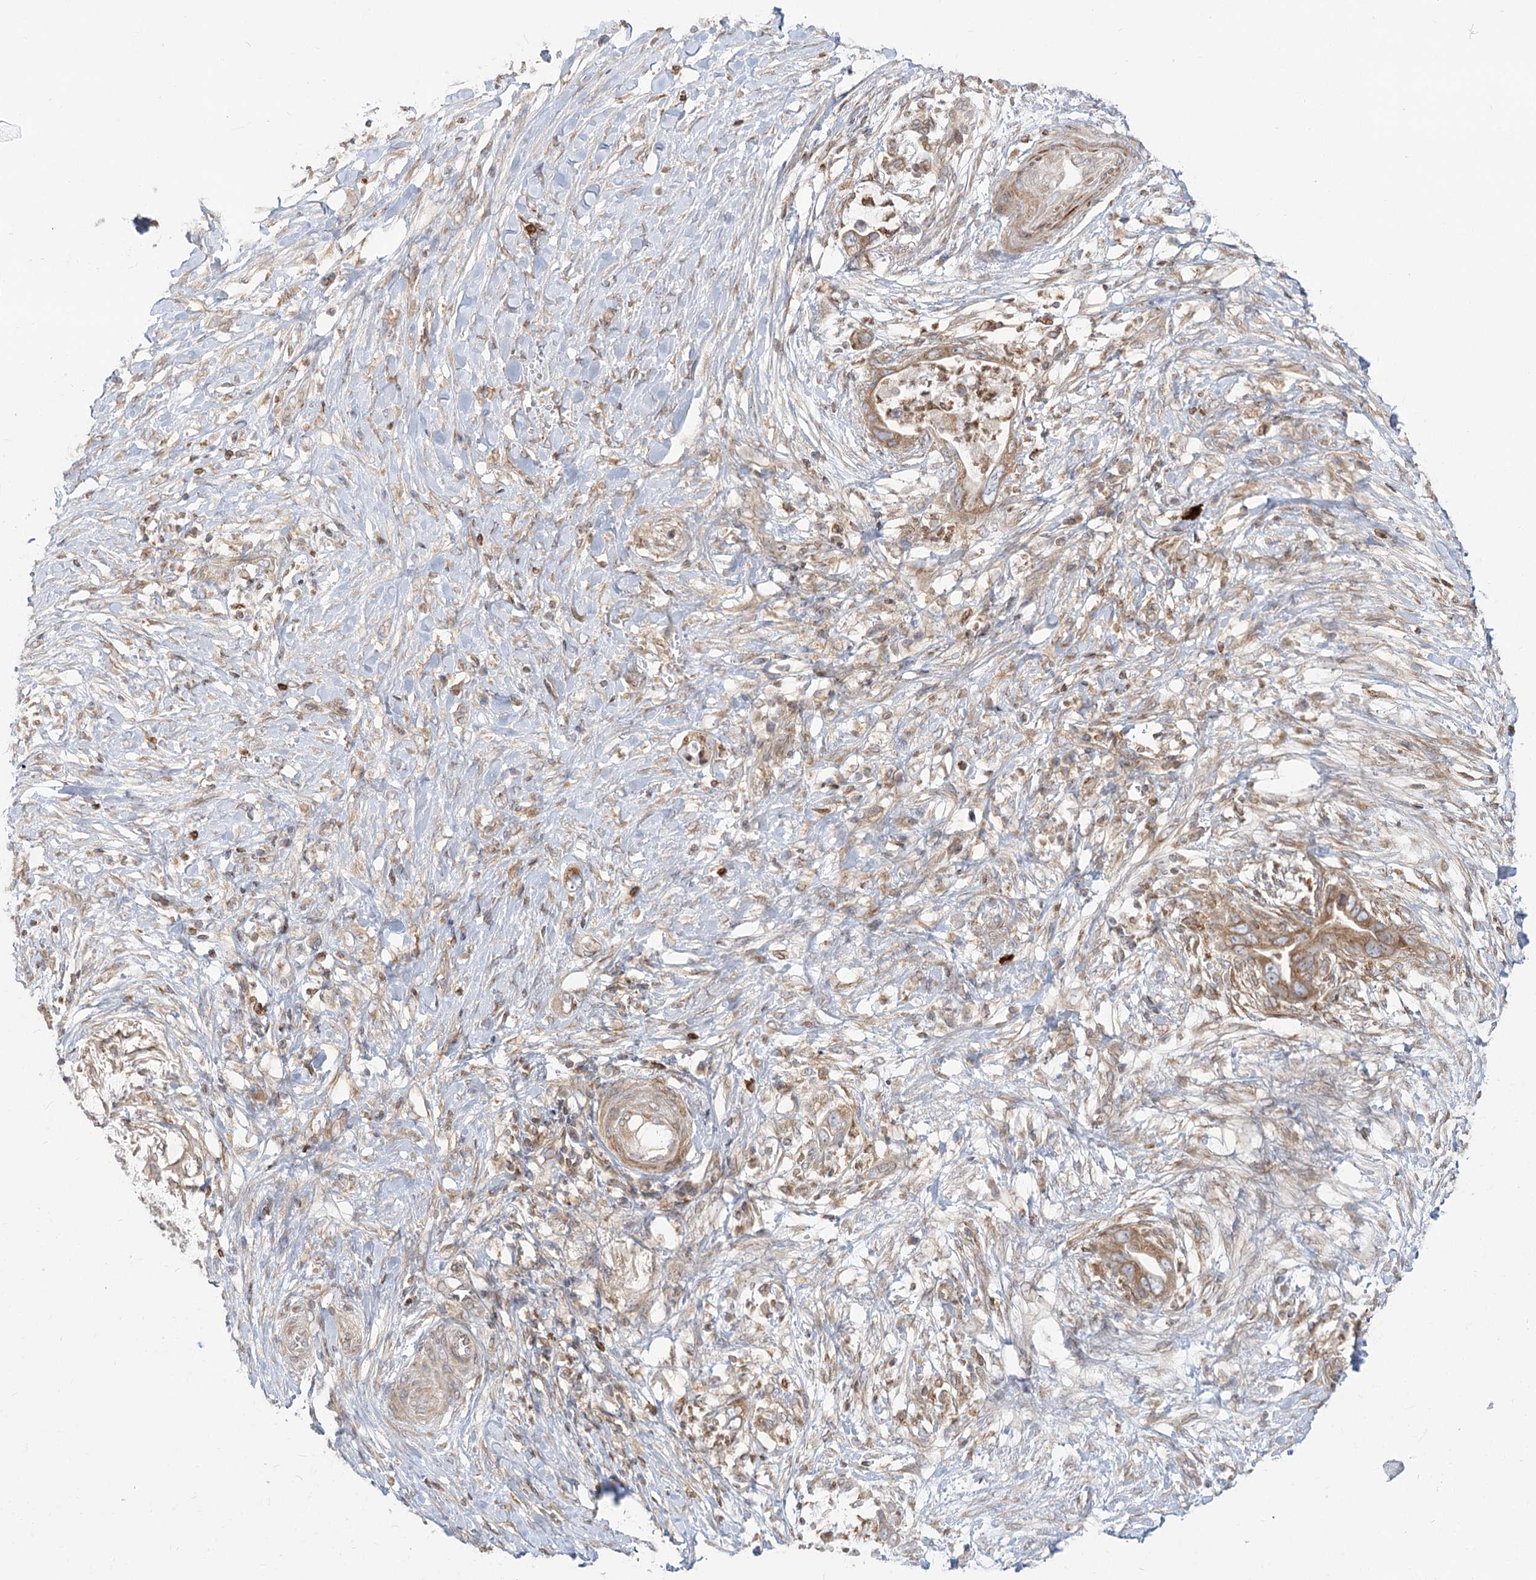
{"staining": {"intensity": "moderate", "quantity": ">75%", "location": "cytoplasmic/membranous"}, "tissue": "pancreatic cancer", "cell_type": "Tumor cells", "image_type": "cancer", "snomed": [{"axis": "morphology", "description": "Adenocarcinoma, NOS"}, {"axis": "topography", "description": "Pancreas"}], "caption": "Protein expression analysis of pancreatic cancer demonstrates moderate cytoplasmic/membranous positivity in approximately >75% of tumor cells.", "gene": "MTMR3", "patient": {"sex": "male", "age": 75}}